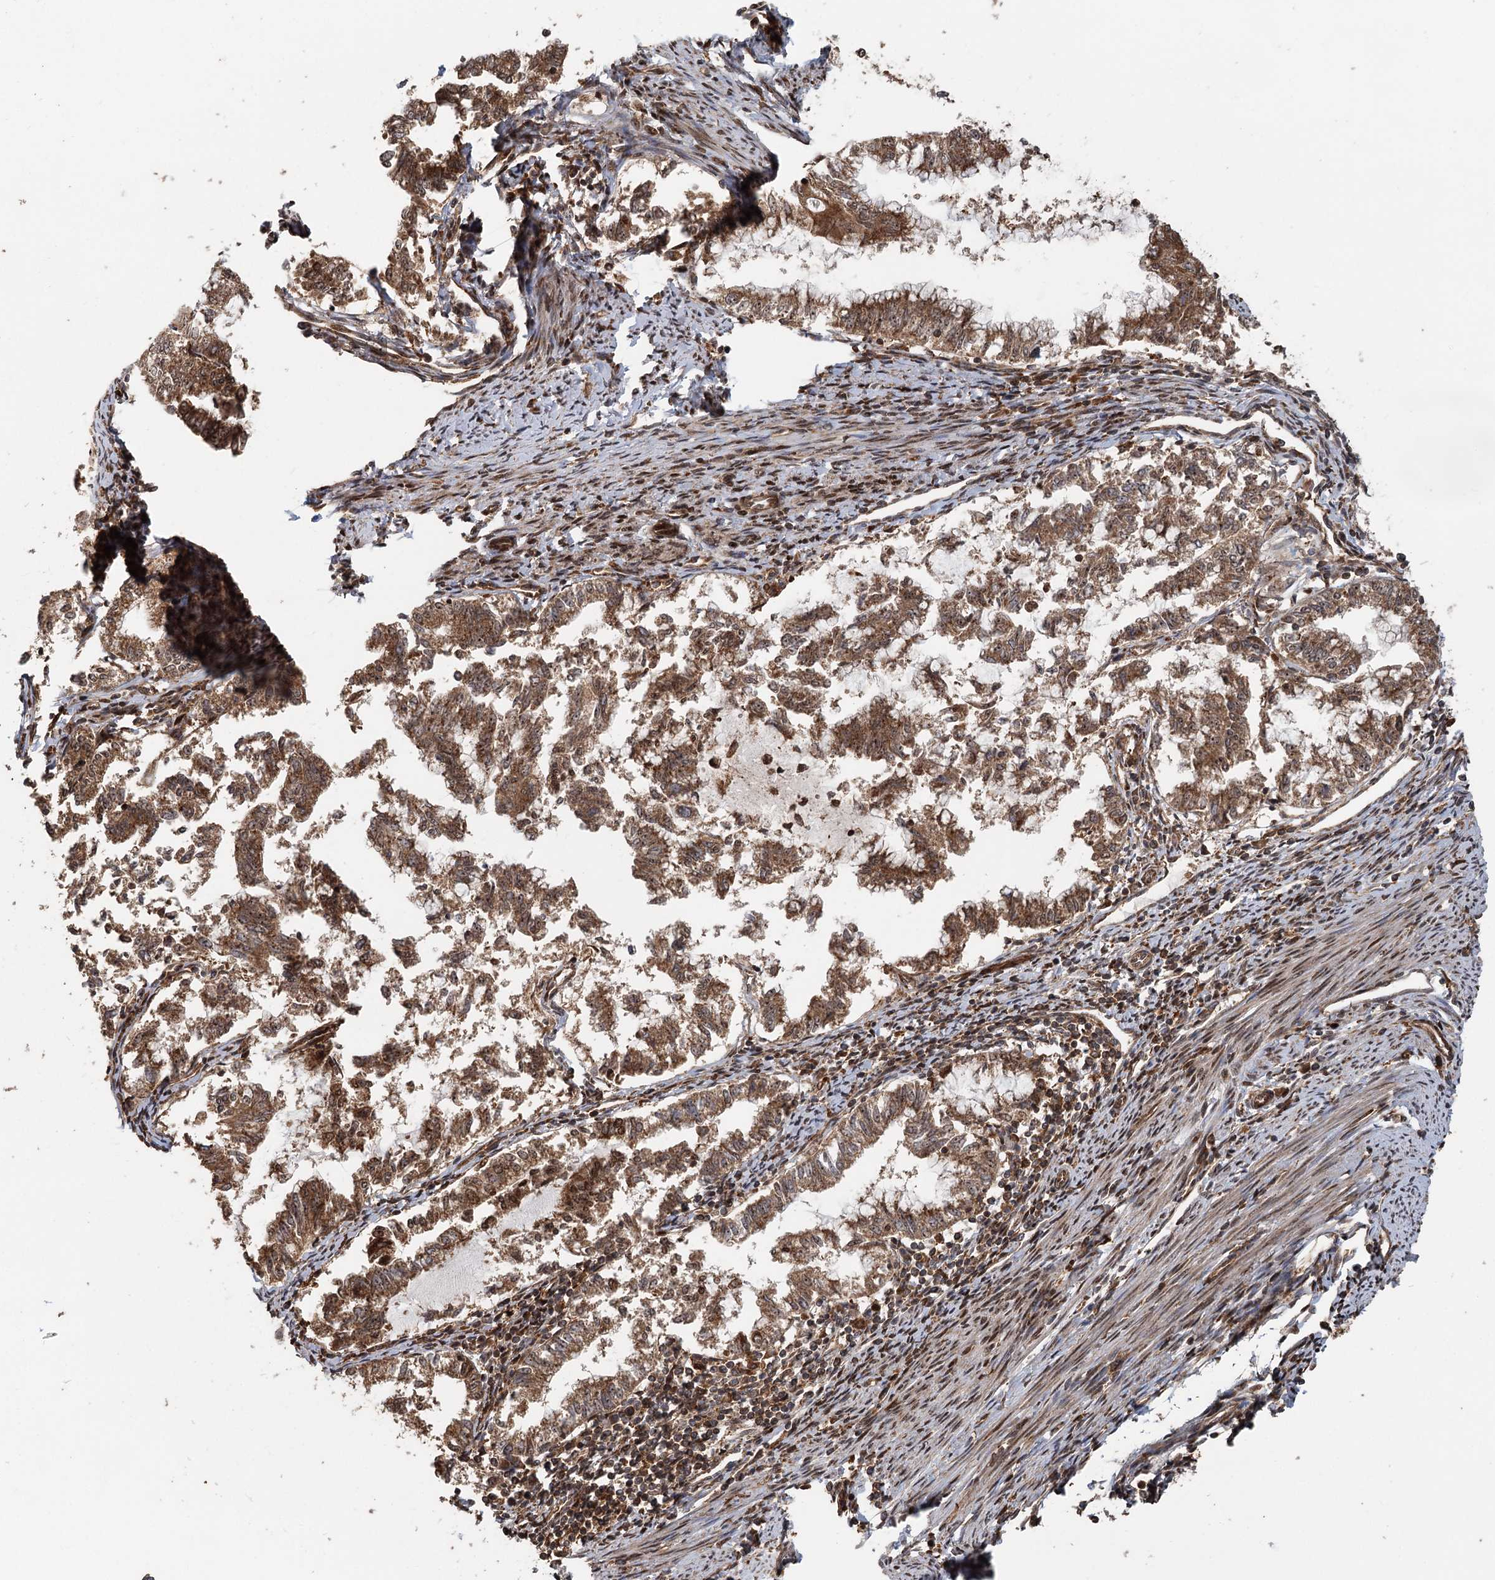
{"staining": {"intensity": "moderate", "quantity": ">75%", "location": "cytoplasmic/membranous"}, "tissue": "endometrial cancer", "cell_type": "Tumor cells", "image_type": "cancer", "snomed": [{"axis": "morphology", "description": "Adenocarcinoma, NOS"}, {"axis": "topography", "description": "Endometrium"}], "caption": "Endometrial cancer (adenocarcinoma) was stained to show a protein in brown. There is medium levels of moderate cytoplasmic/membranous staining in about >75% of tumor cells. (IHC, brightfield microscopy, high magnification).", "gene": "RNF111", "patient": {"sex": "female", "age": 79}}